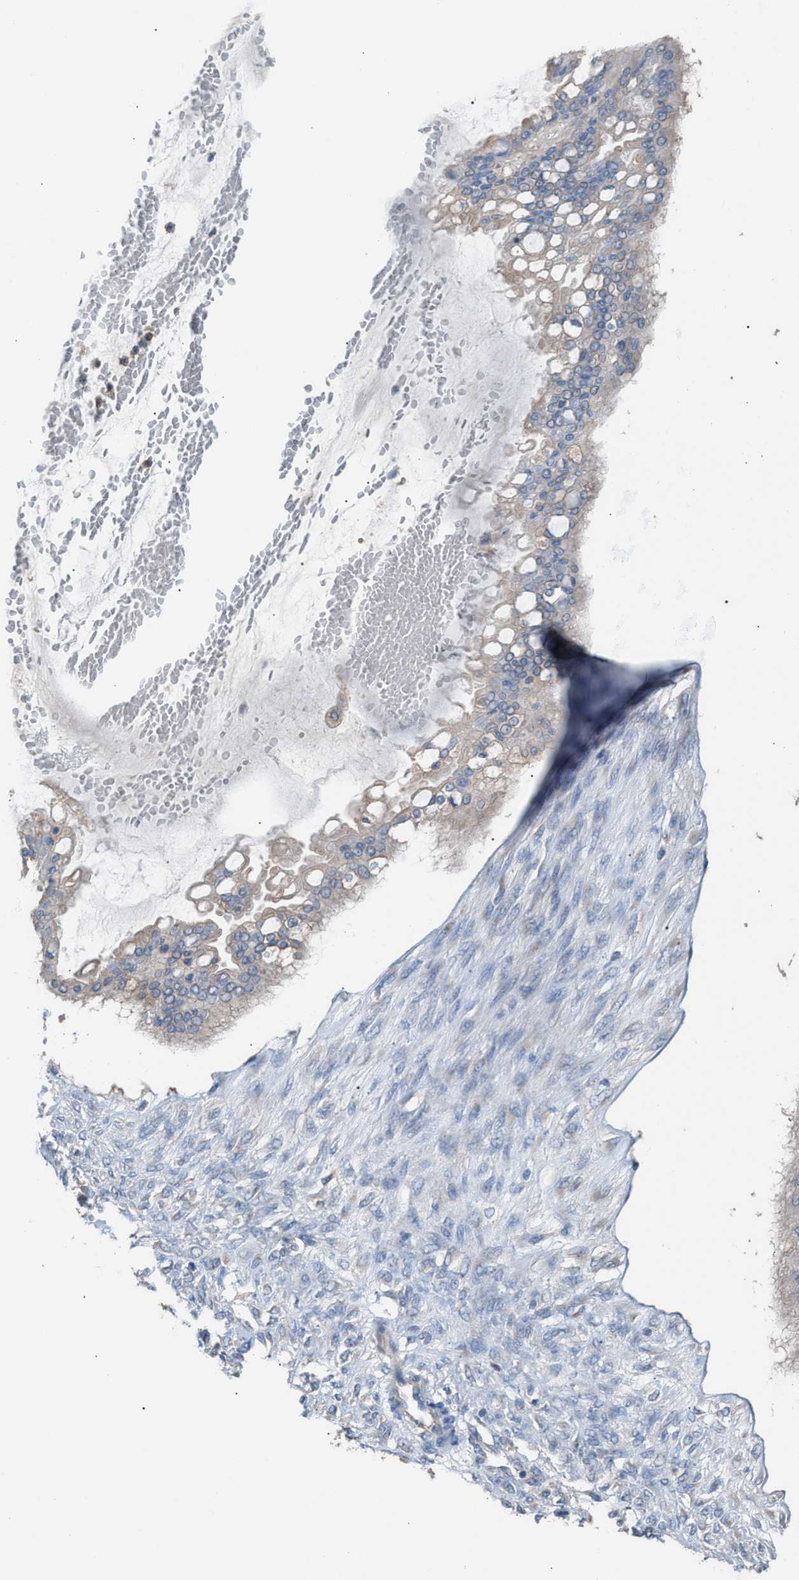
{"staining": {"intensity": "negative", "quantity": "none", "location": "none"}, "tissue": "ovarian cancer", "cell_type": "Tumor cells", "image_type": "cancer", "snomed": [{"axis": "morphology", "description": "Cystadenocarcinoma, mucinous, NOS"}, {"axis": "topography", "description": "Ovary"}], "caption": "Immunohistochemical staining of human ovarian cancer exhibits no significant positivity in tumor cells.", "gene": "NQO2", "patient": {"sex": "female", "age": 73}}